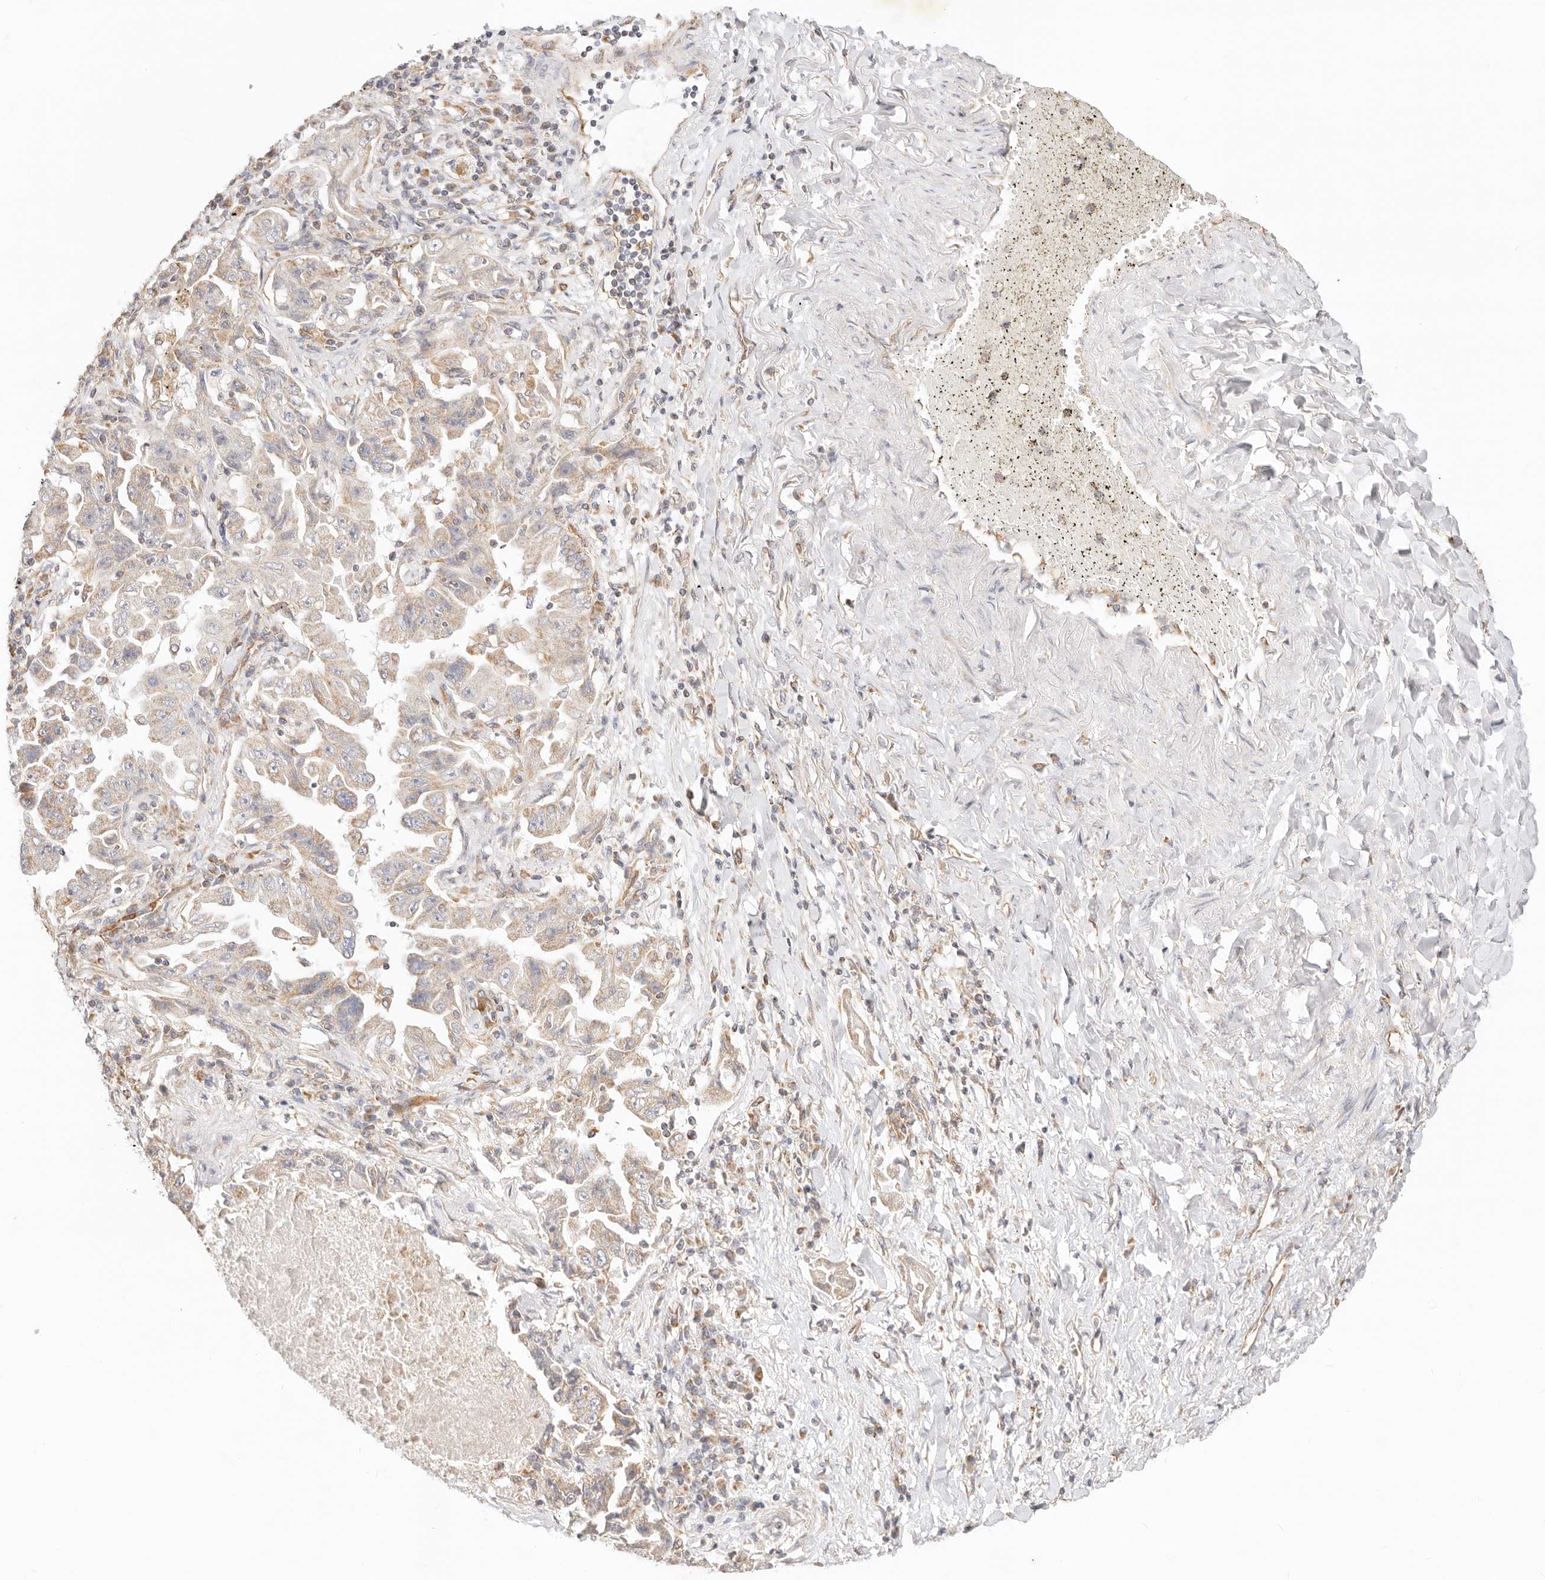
{"staining": {"intensity": "moderate", "quantity": "25%-75%", "location": "cytoplasmic/membranous"}, "tissue": "lung cancer", "cell_type": "Tumor cells", "image_type": "cancer", "snomed": [{"axis": "morphology", "description": "Adenocarcinoma, NOS"}, {"axis": "topography", "description": "Lung"}], "caption": "Brown immunohistochemical staining in lung cancer (adenocarcinoma) reveals moderate cytoplasmic/membranous positivity in about 25%-75% of tumor cells.", "gene": "ZC3H11A", "patient": {"sex": "female", "age": 51}}